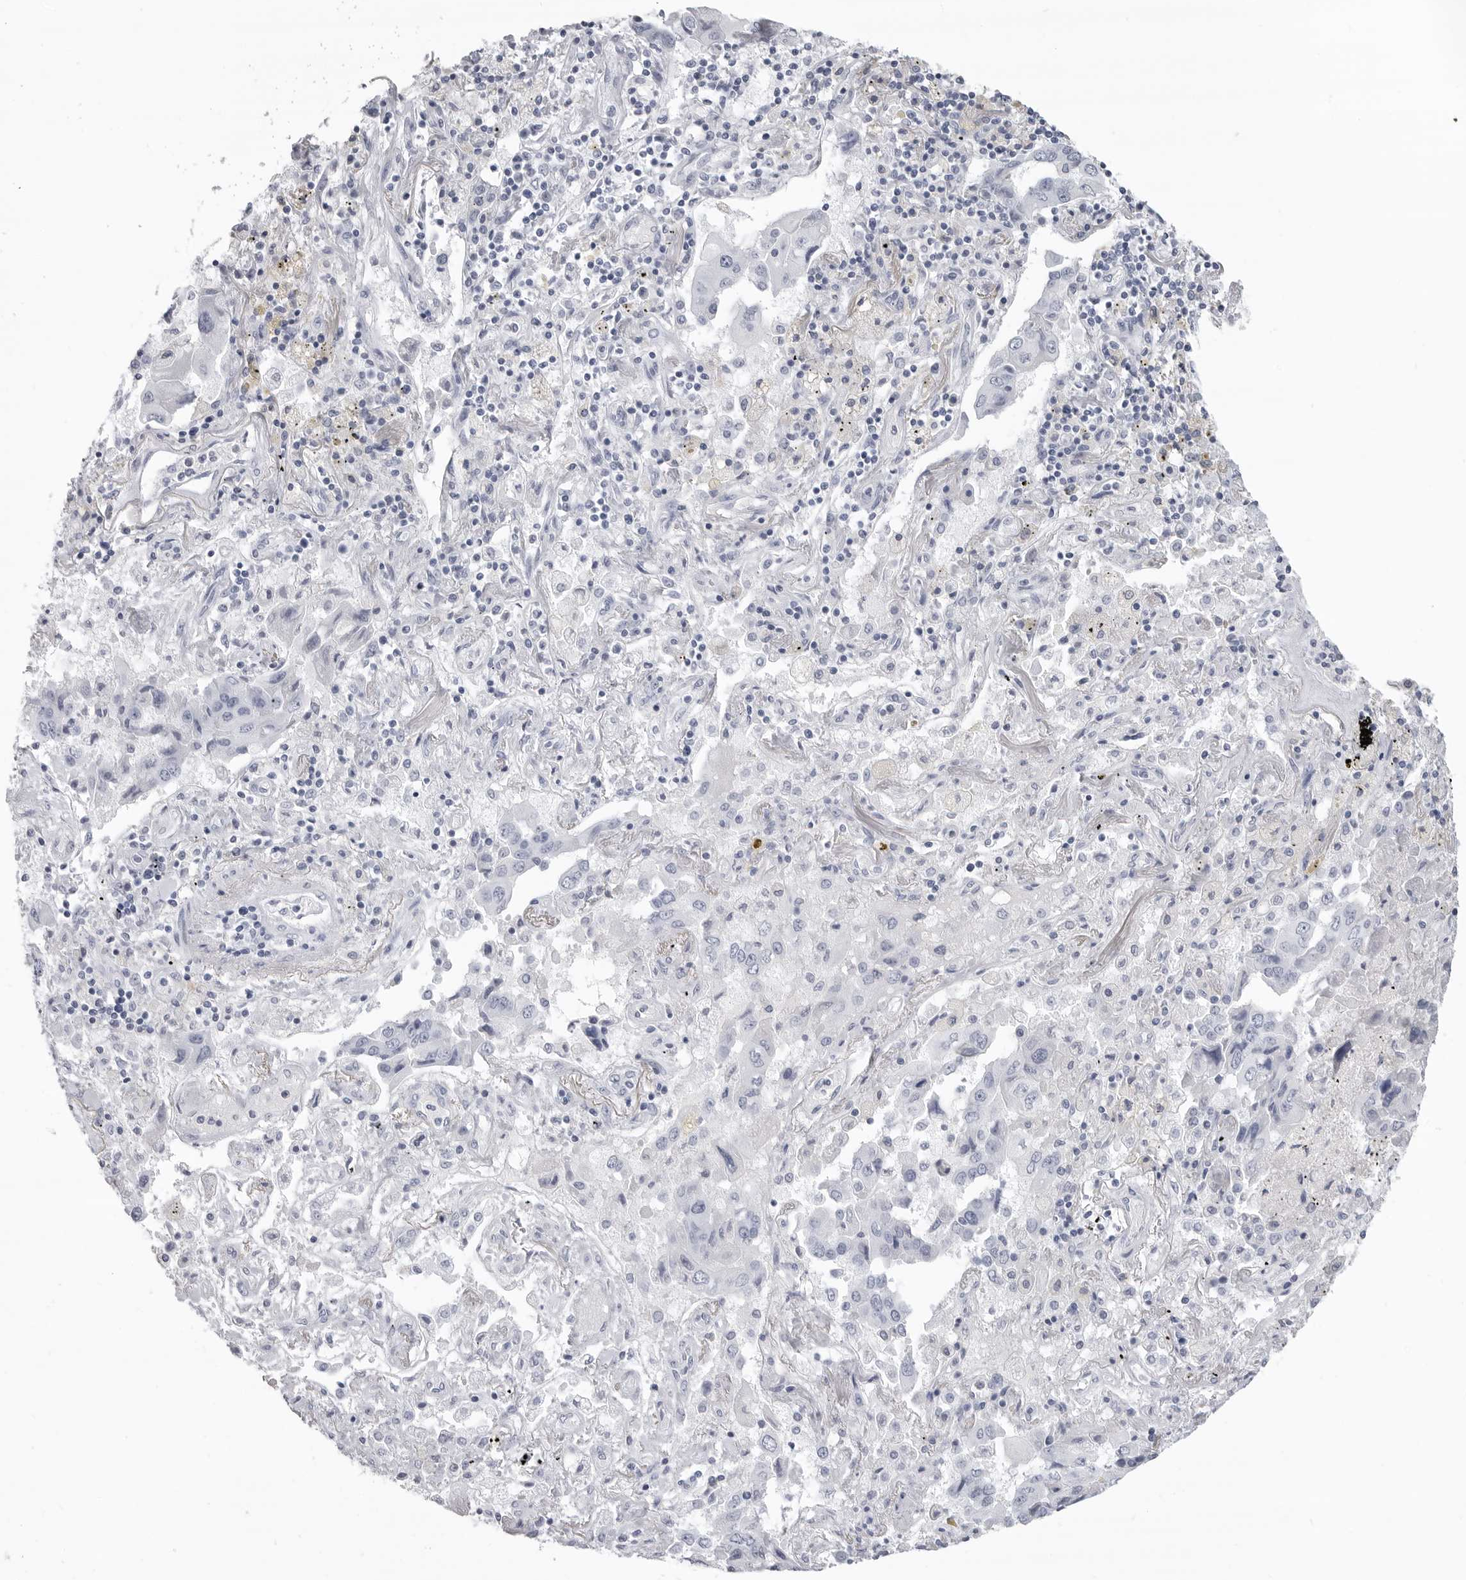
{"staining": {"intensity": "negative", "quantity": "none", "location": "none"}, "tissue": "lung cancer", "cell_type": "Tumor cells", "image_type": "cancer", "snomed": [{"axis": "morphology", "description": "Adenocarcinoma, NOS"}, {"axis": "topography", "description": "Lung"}], "caption": "DAB (3,3'-diaminobenzidine) immunohistochemical staining of lung cancer (adenocarcinoma) exhibits no significant expression in tumor cells. (DAB IHC, high magnification).", "gene": "LY6D", "patient": {"sex": "female", "age": 65}}